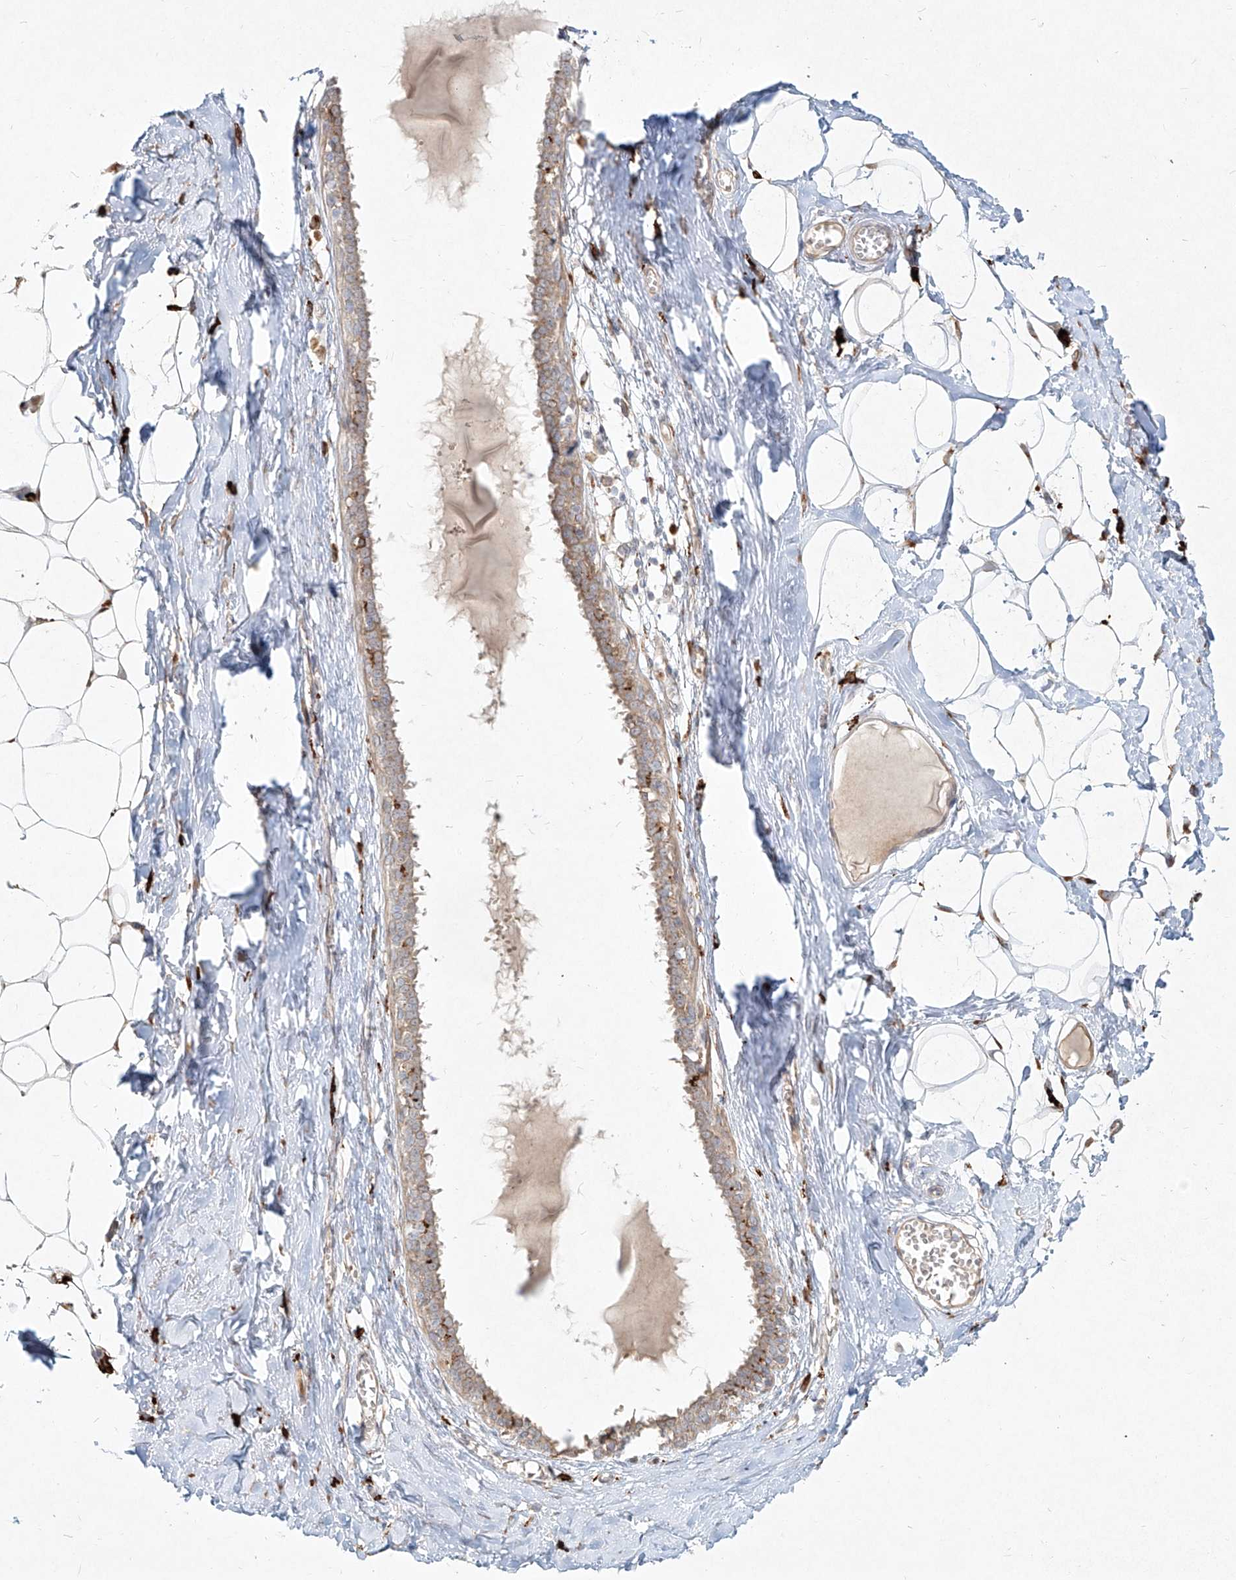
{"staining": {"intensity": "negative", "quantity": "none", "location": "none"}, "tissue": "breast", "cell_type": "Adipocytes", "image_type": "normal", "snomed": [{"axis": "morphology", "description": "Normal tissue, NOS"}, {"axis": "topography", "description": "Breast"}], "caption": "Immunohistochemical staining of unremarkable breast shows no significant staining in adipocytes. Nuclei are stained in blue.", "gene": "CD209", "patient": {"sex": "female", "age": 27}}